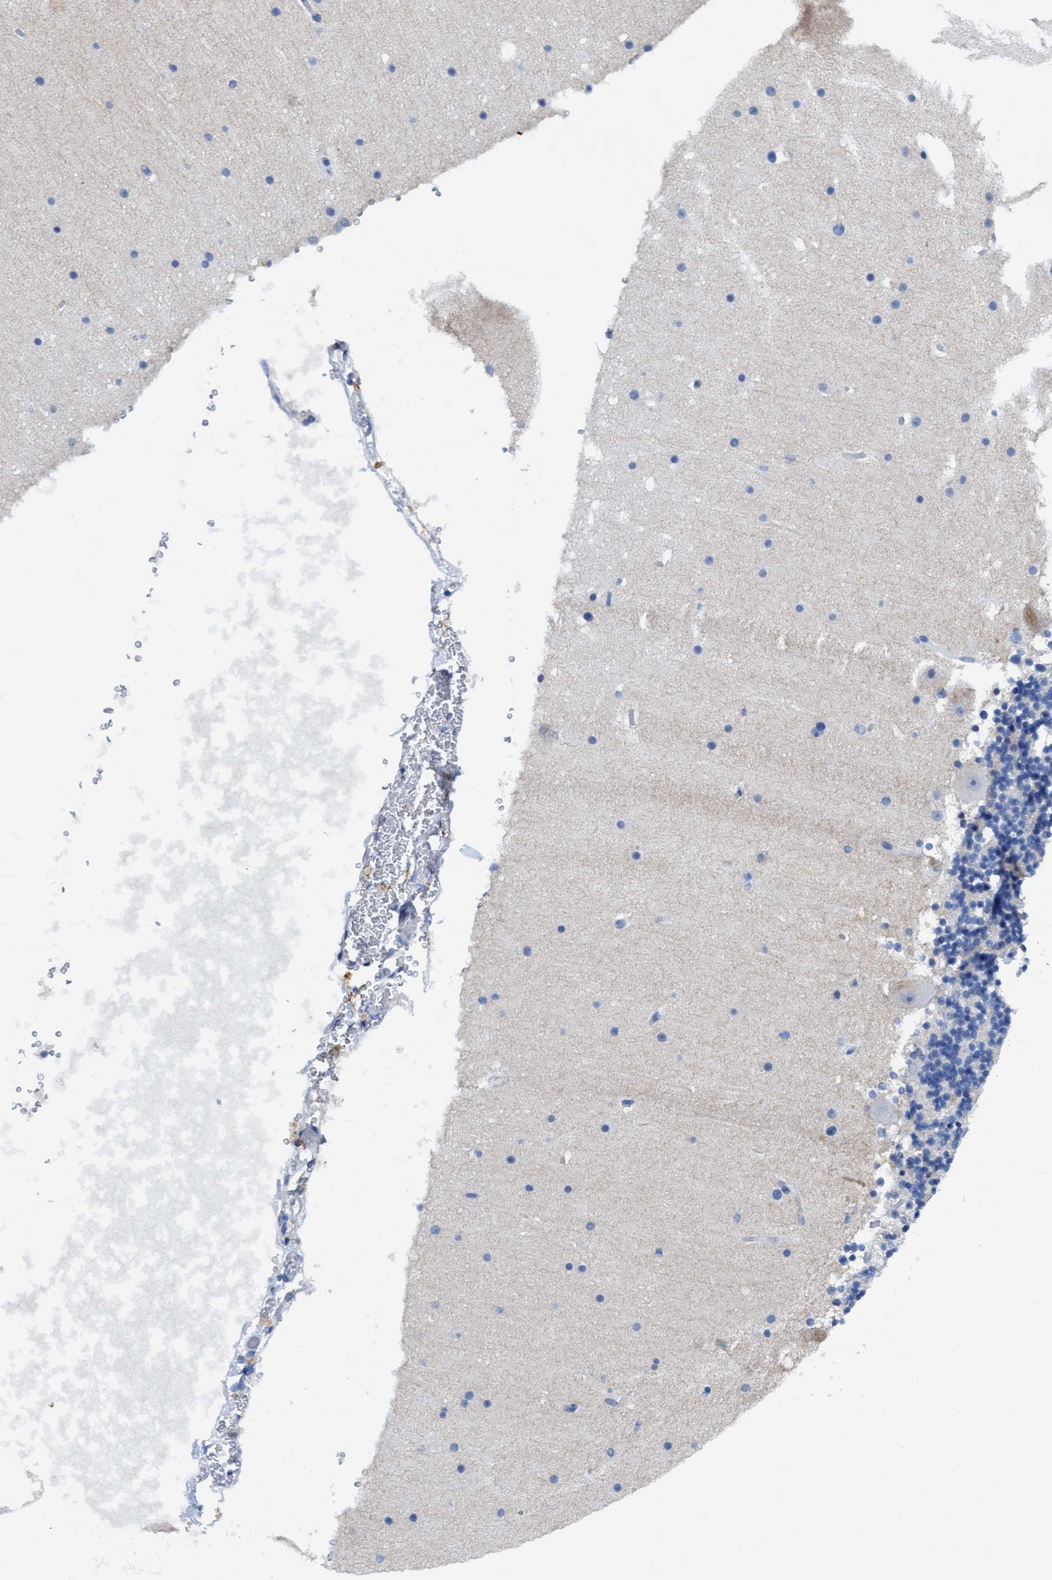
{"staining": {"intensity": "negative", "quantity": "none", "location": "none"}, "tissue": "cerebellum", "cell_type": "Cells in granular layer", "image_type": "normal", "snomed": [{"axis": "morphology", "description": "Normal tissue, NOS"}, {"axis": "topography", "description": "Cerebellum"}], "caption": "Human cerebellum stained for a protein using immunohistochemistry (IHC) displays no positivity in cells in granular layer.", "gene": "DNAI1", "patient": {"sex": "male", "age": 57}}